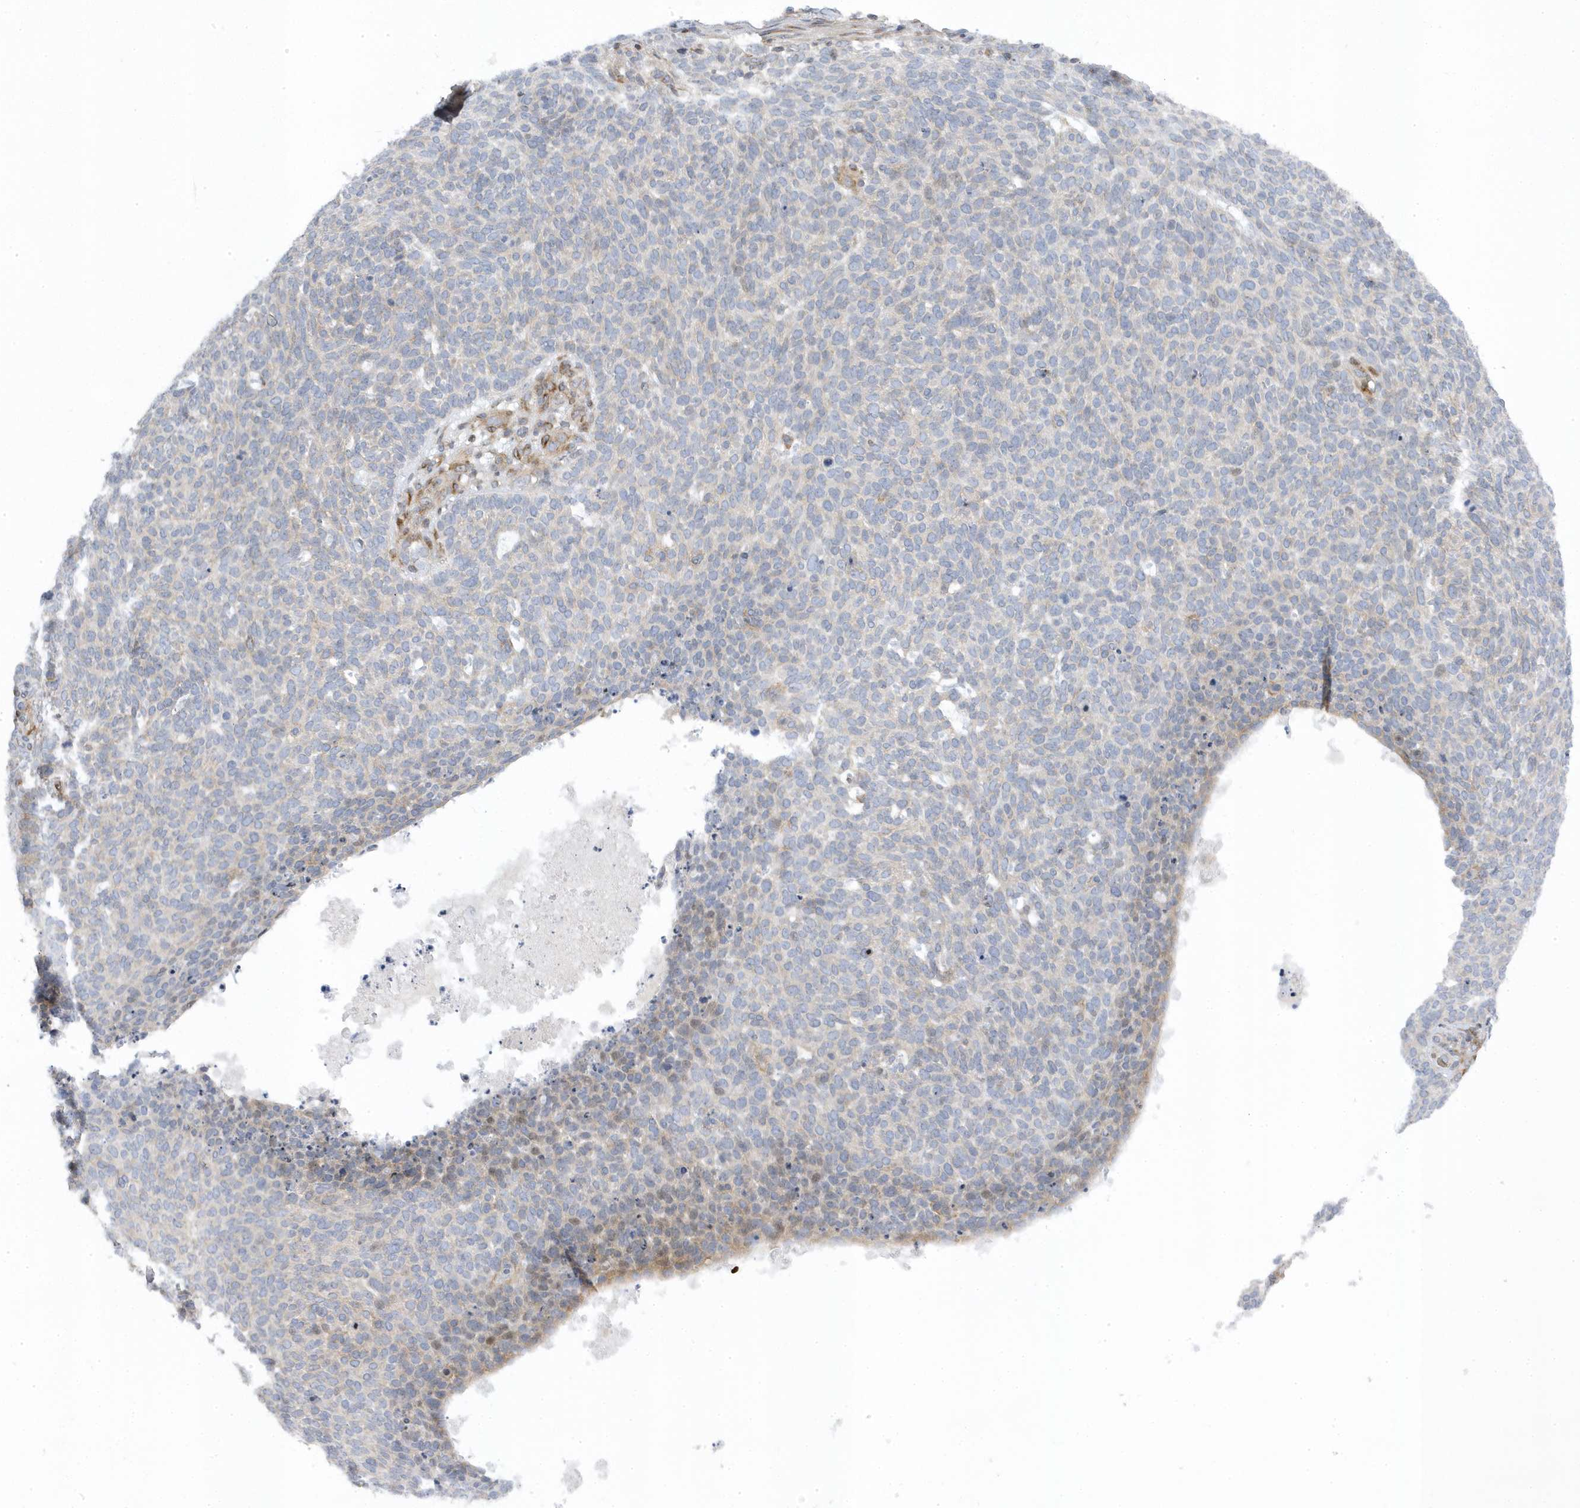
{"staining": {"intensity": "negative", "quantity": "none", "location": "none"}, "tissue": "skin cancer", "cell_type": "Tumor cells", "image_type": "cancer", "snomed": [{"axis": "morphology", "description": "Squamous cell carcinoma, NOS"}, {"axis": "topography", "description": "Skin"}], "caption": "Histopathology image shows no significant protein expression in tumor cells of skin cancer.", "gene": "MAP7D3", "patient": {"sex": "female", "age": 90}}